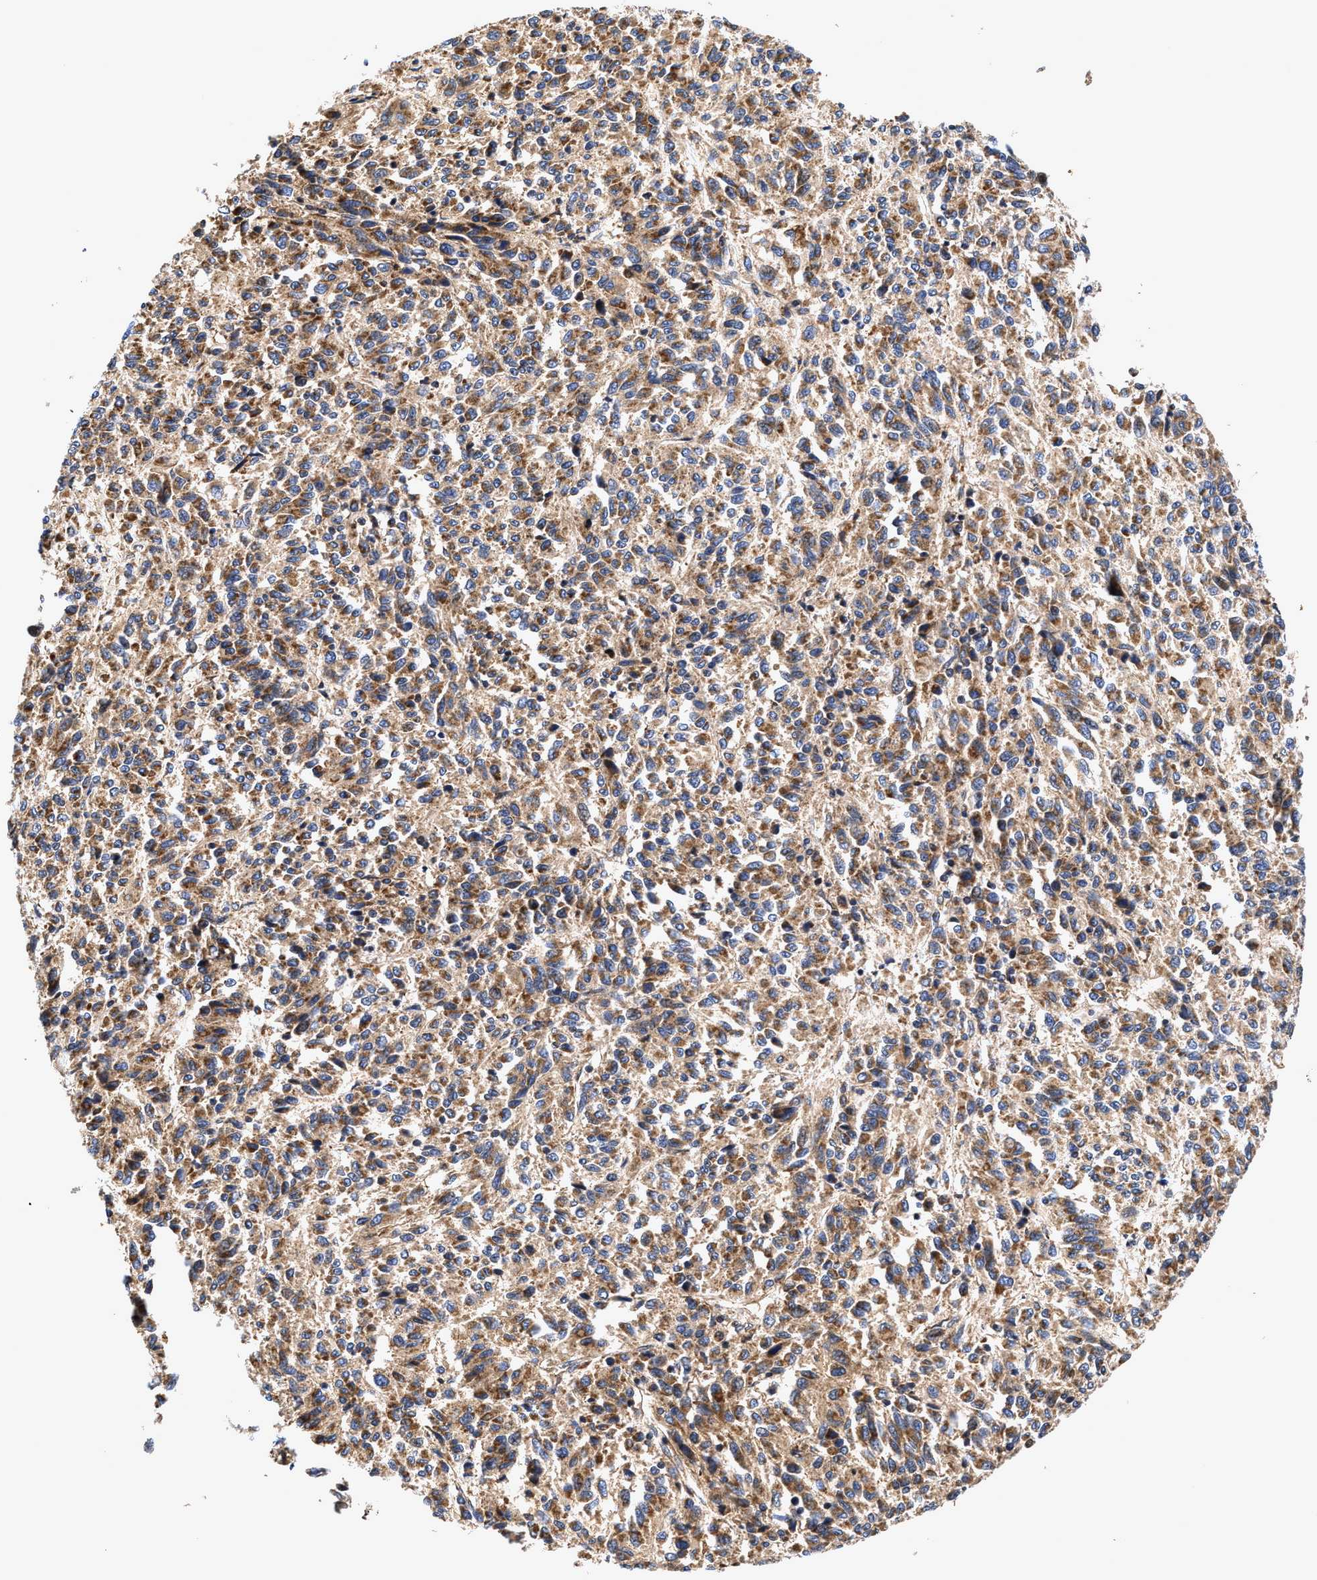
{"staining": {"intensity": "moderate", "quantity": ">75%", "location": "cytoplasmic/membranous"}, "tissue": "melanoma", "cell_type": "Tumor cells", "image_type": "cancer", "snomed": [{"axis": "morphology", "description": "Malignant melanoma, Metastatic site"}, {"axis": "topography", "description": "Lung"}], "caption": "Immunohistochemistry (IHC) image of malignant melanoma (metastatic site) stained for a protein (brown), which displays medium levels of moderate cytoplasmic/membranous expression in approximately >75% of tumor cells.", "gene": "EFNA4", "patient": {"sex": "male", "age": 64}}